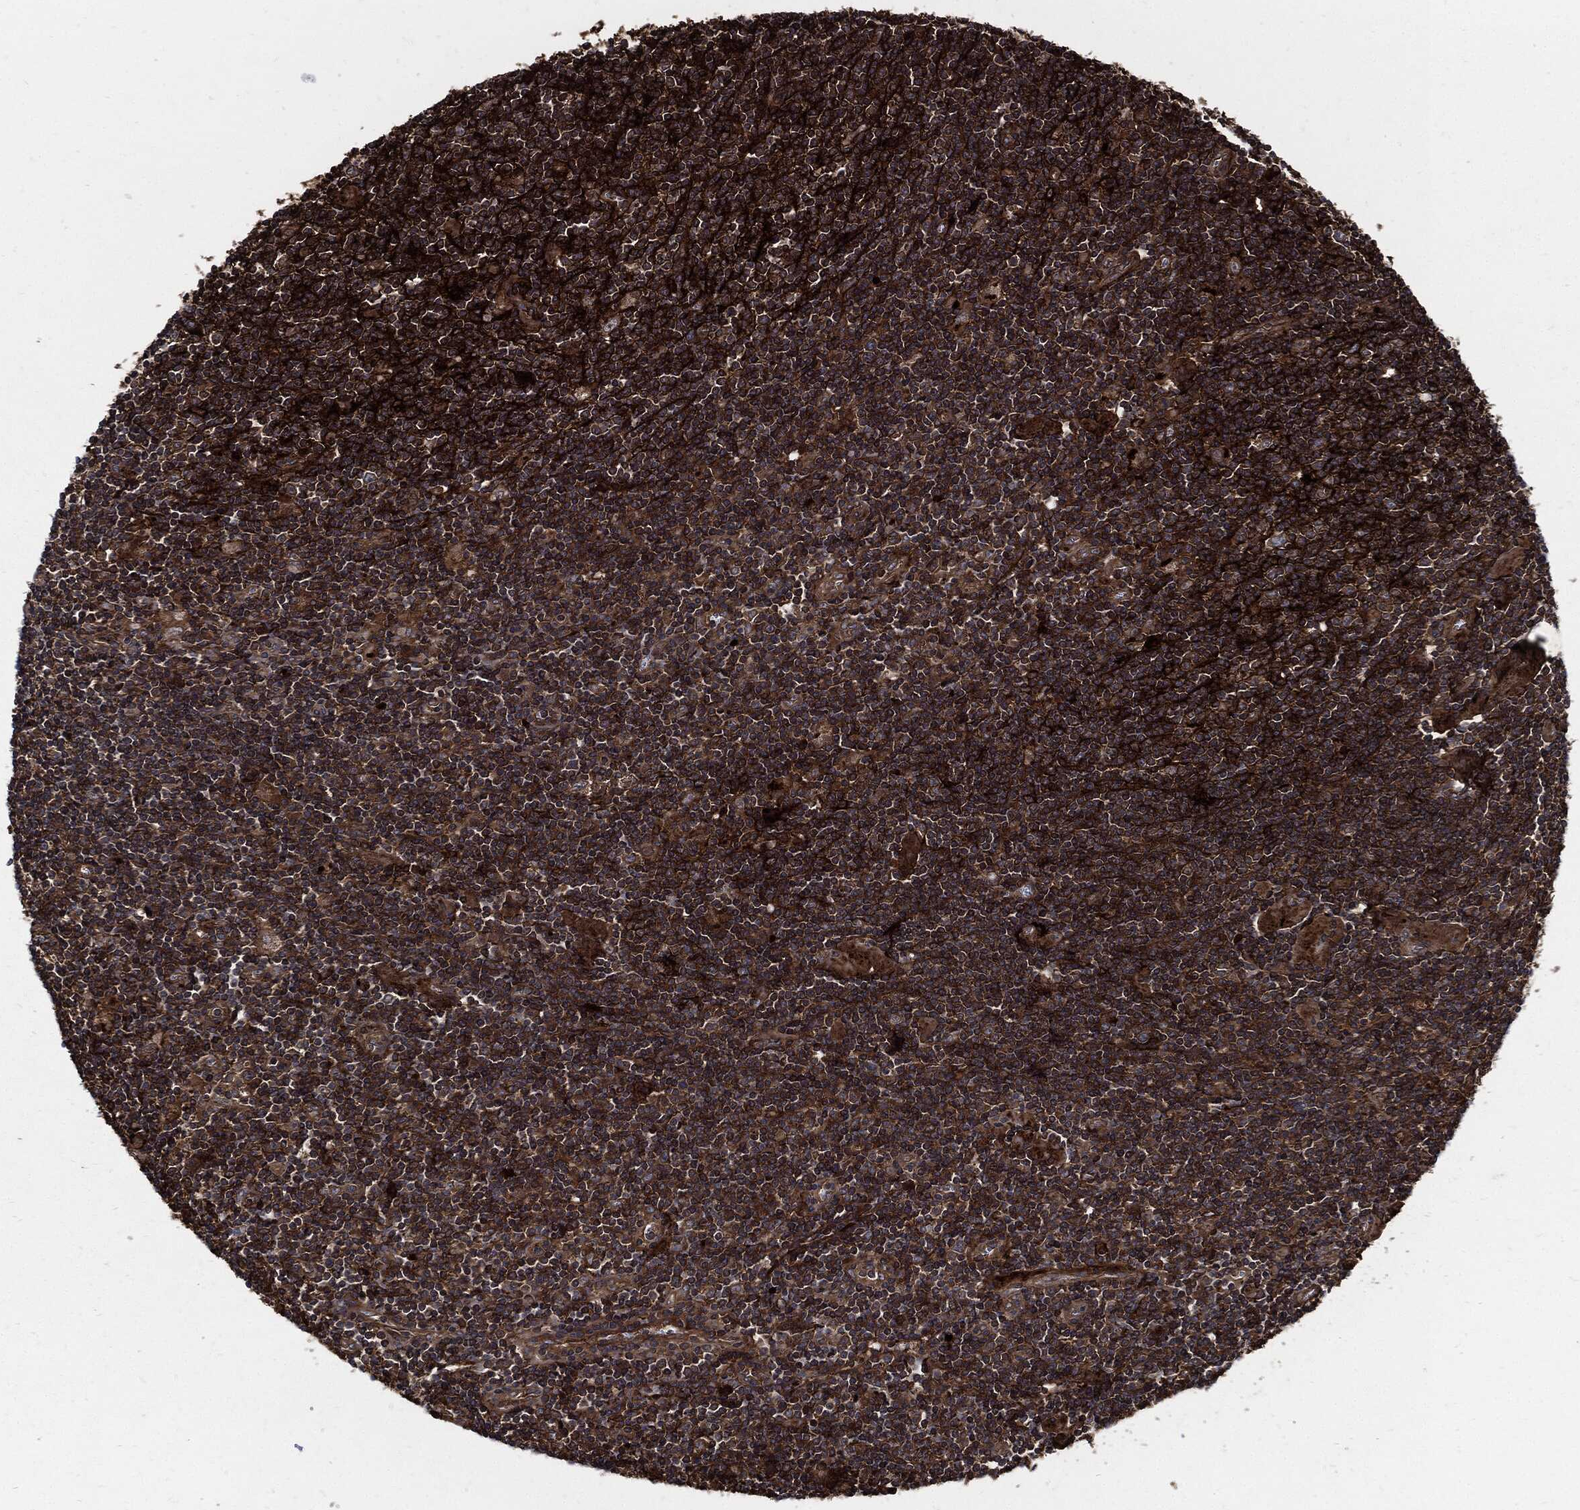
{"staining": {"intensity": "moderate", "quantity": ">75%", "location": "cytoplasmic/membranous"}, "tissue": "lymphoma", "cell_type": "Tumor cells", "image_type": "cancer", "snomed": [{"axis": "morphology", "description": "Hodgkin's disease, NOS"}, {"axis": "topography", "description": "Lymph node"}], "caption": "Moderate cytoplasmic/membranous protein expression is appreciated in about >75% of tumor cells in Hodgkin's disease.", "gene": "CLU", "patient": {"sex": "male", "age": 40}}